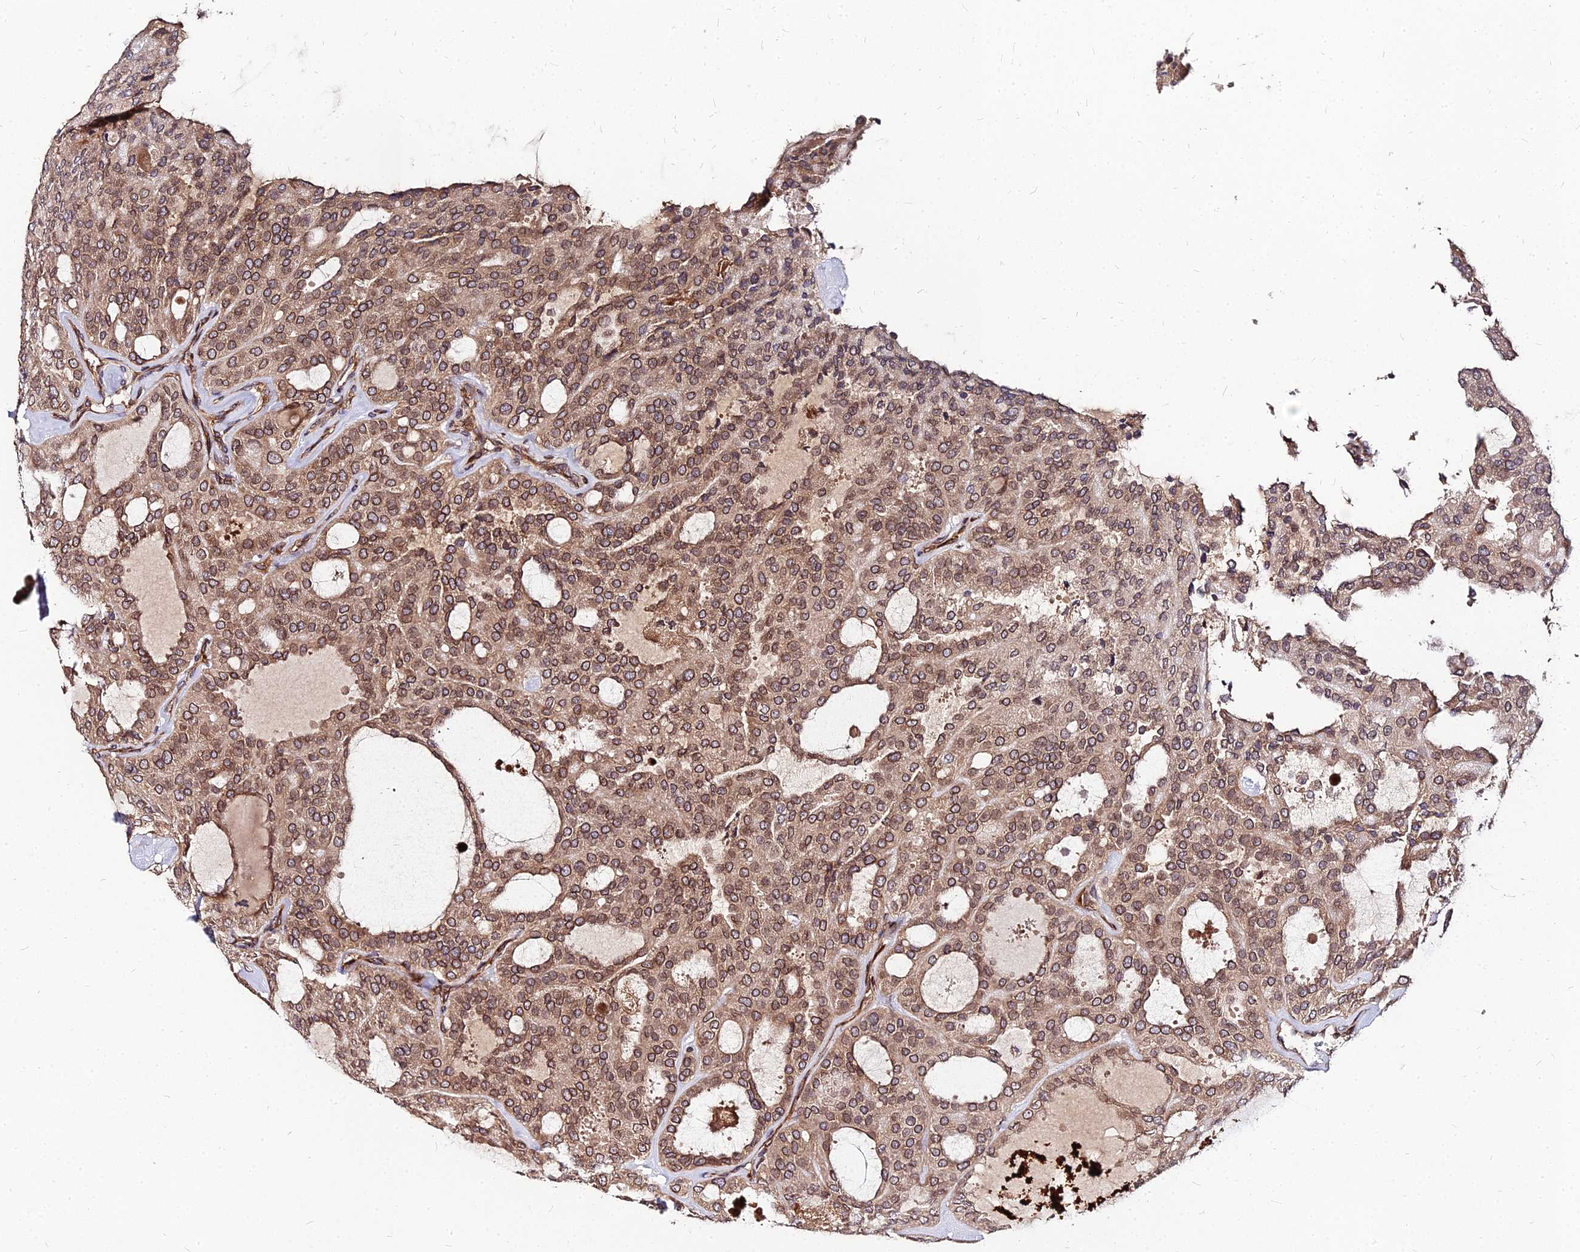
{"staining": {"intensity": "moderate", "quantity": ">75%", "location": "cytoplasmic/membranous,nuclear"}, "tissue": "thyroid cancer", "cell_type": "Tumor cells", "image_type": "cancer", "snomed": [{"axis": "morphology", "description": "Follicular adenoma carcinoma, NOS"}, {"axis": "topography", "description": "Thyroid gland"}], "caption": "Thyroid cancer (follicular adenoma carcinoma) tissue displays moderate cytoplasmic/membranous and nuclear staining in about >75% of tumor cells", "gene": "PDE4D", "patient": {"sex": "male", "age": 75}}